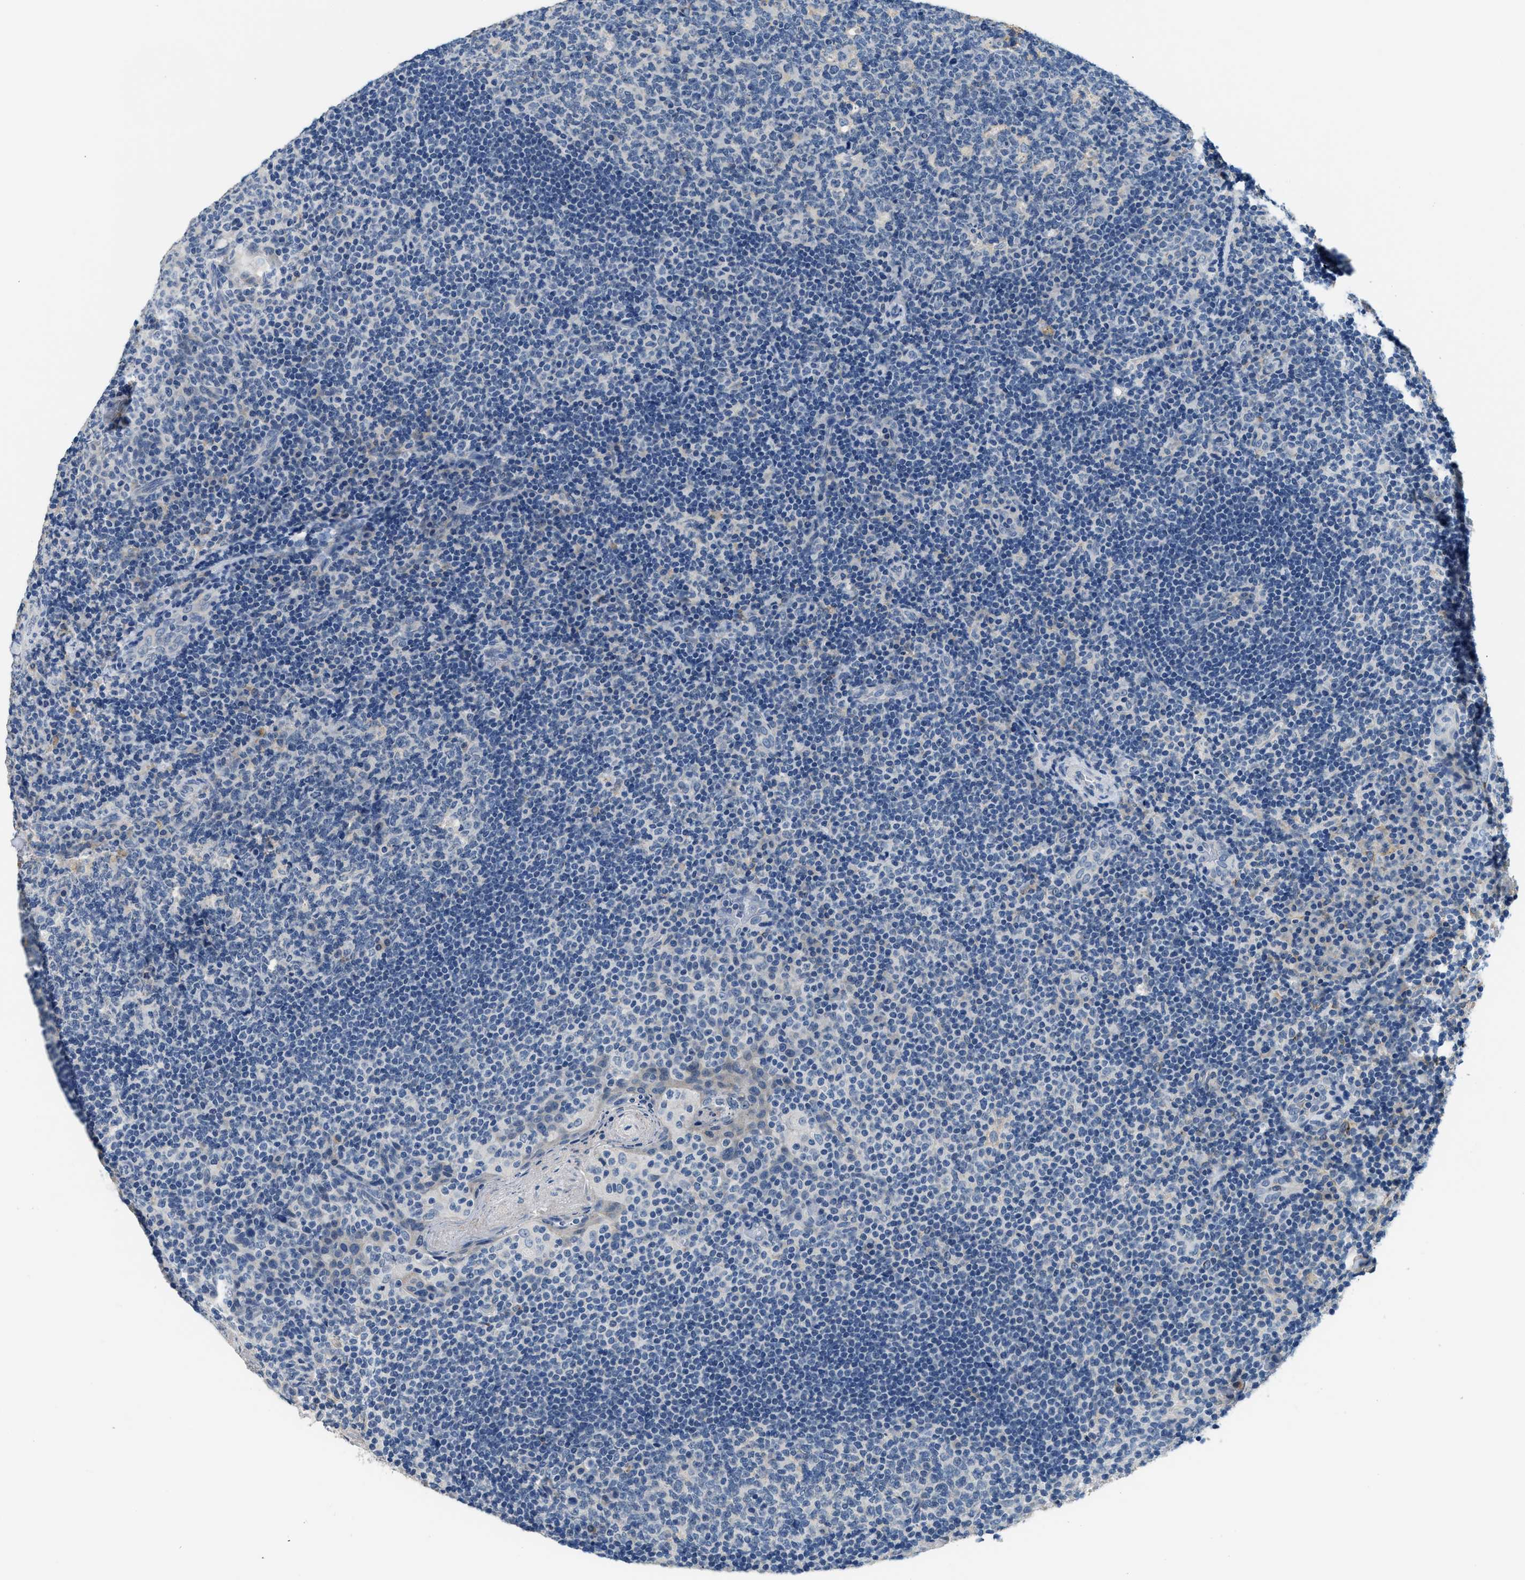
{"staining": {"intensity": "negative", "quantity": "none", "location": "none"}, "tissue": "tonsil", "cell_type": "Germinal center cells", "image_type": "normal", "snomed": [{"axis": "morphology", "description": "Normal tissue, NOS"}, {"axis": "topography", "description": "Tonsil"}], "caption": "This is an immunohistochemistry (IHC) image of benign tonsil. There is no staining in germinal center cells.", "gene": "LRP1", "patient": {"sex": "male", "age": 17}}